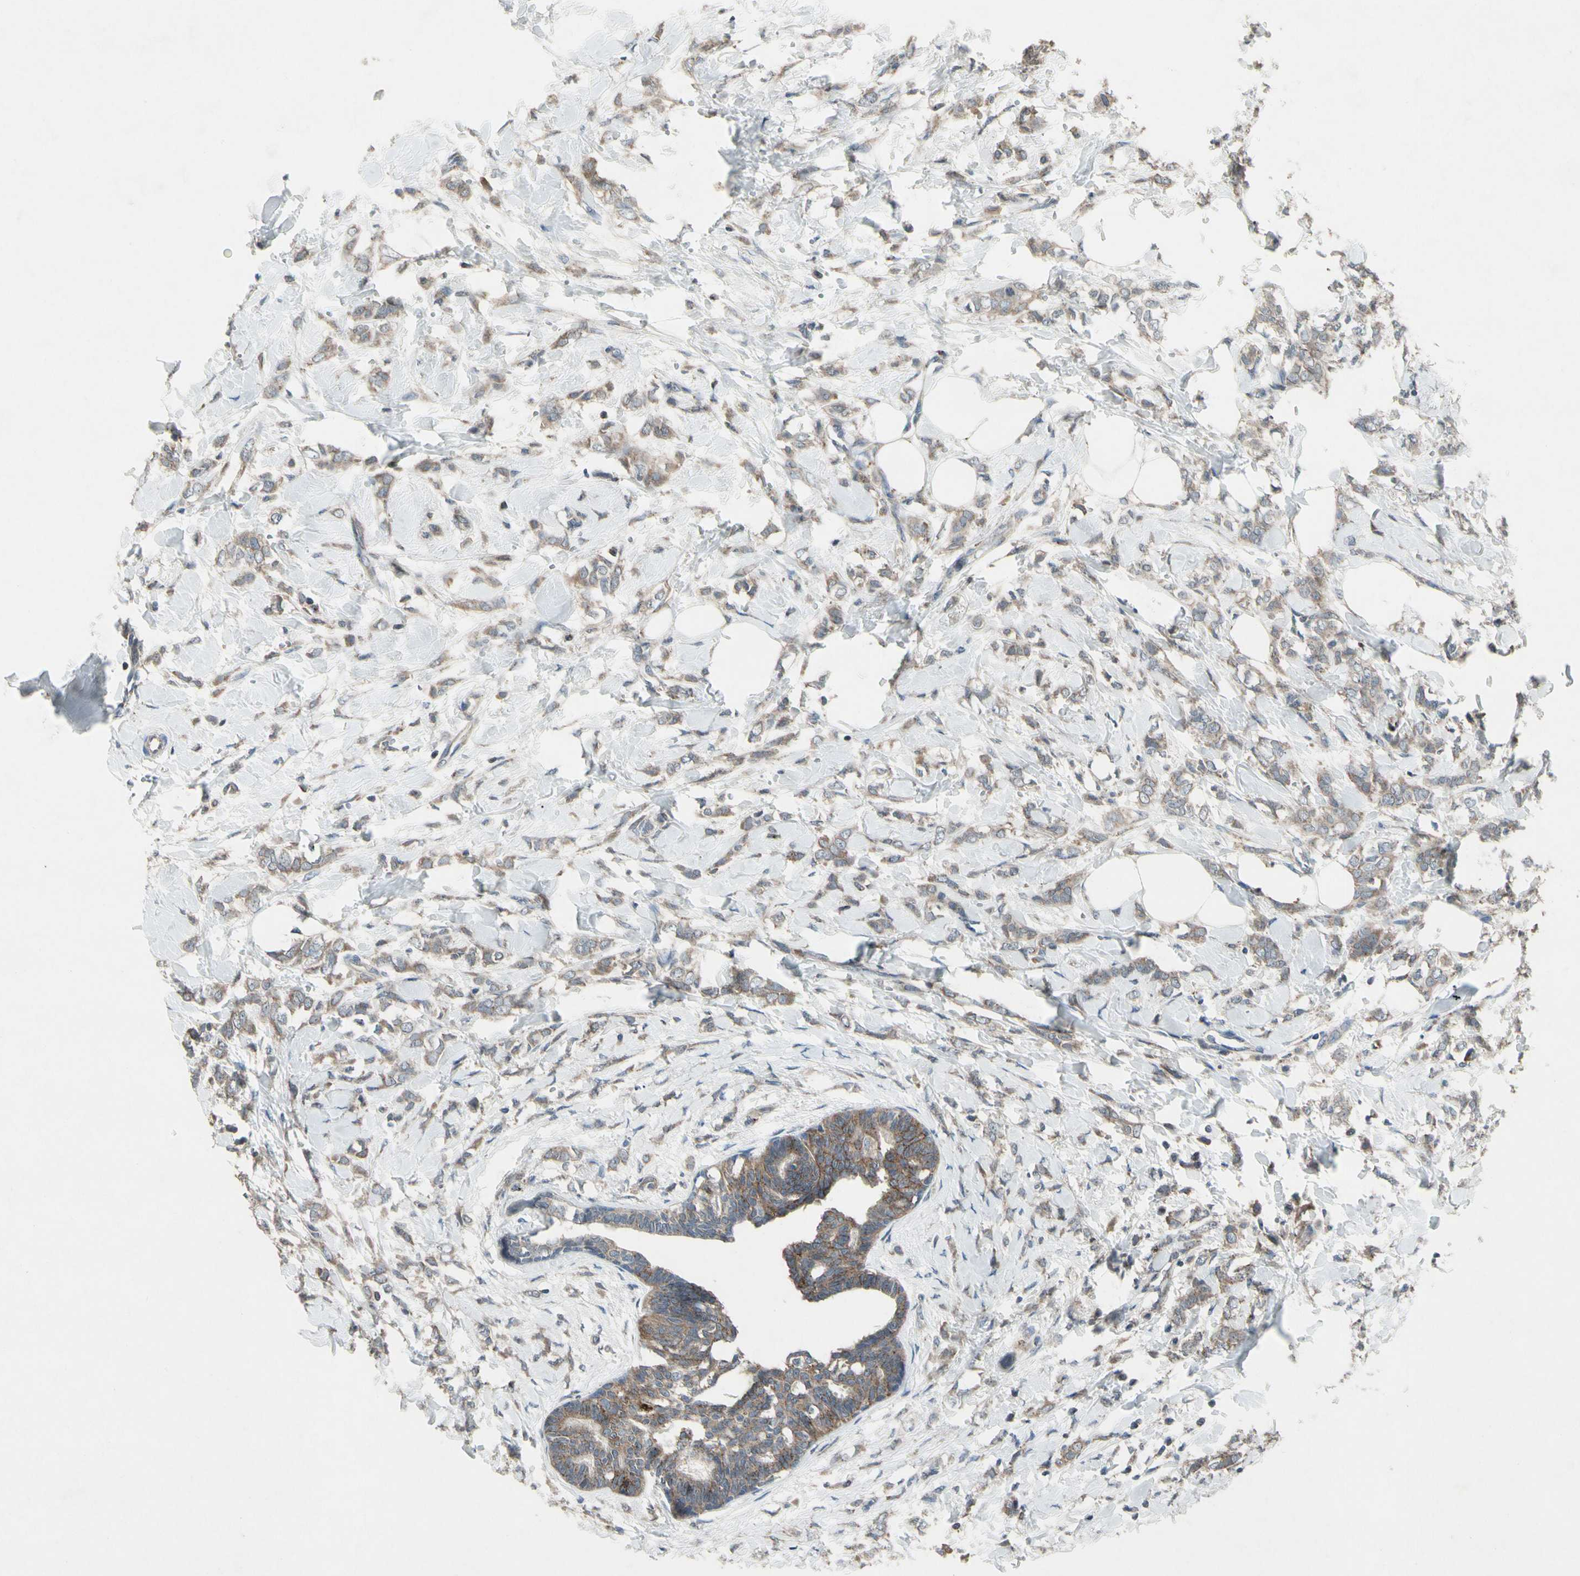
{"staining": {"intensity": "moderate", "quantity": ">75%", "location": "cytoplasmic/membranous"}, "tissue": "breast cancer", "cell_type": "Tumor cells", "image_type": "cancer", "snomed": [{"axis": "morphology", "description": "Lobular carcinoma, in situ"}, {"axis": "morphology", "description": "Lobular carcinoma"}, {"axis": "topography", "description": "Breast"}], "caption": "Human breast cancer stained with a brown dye reveals moderate cytoplasmic/membranous positive staining in approximately >75% of tumor cells.", "gene": "NMI", "patient": {"sex": "female", "age": 41}}